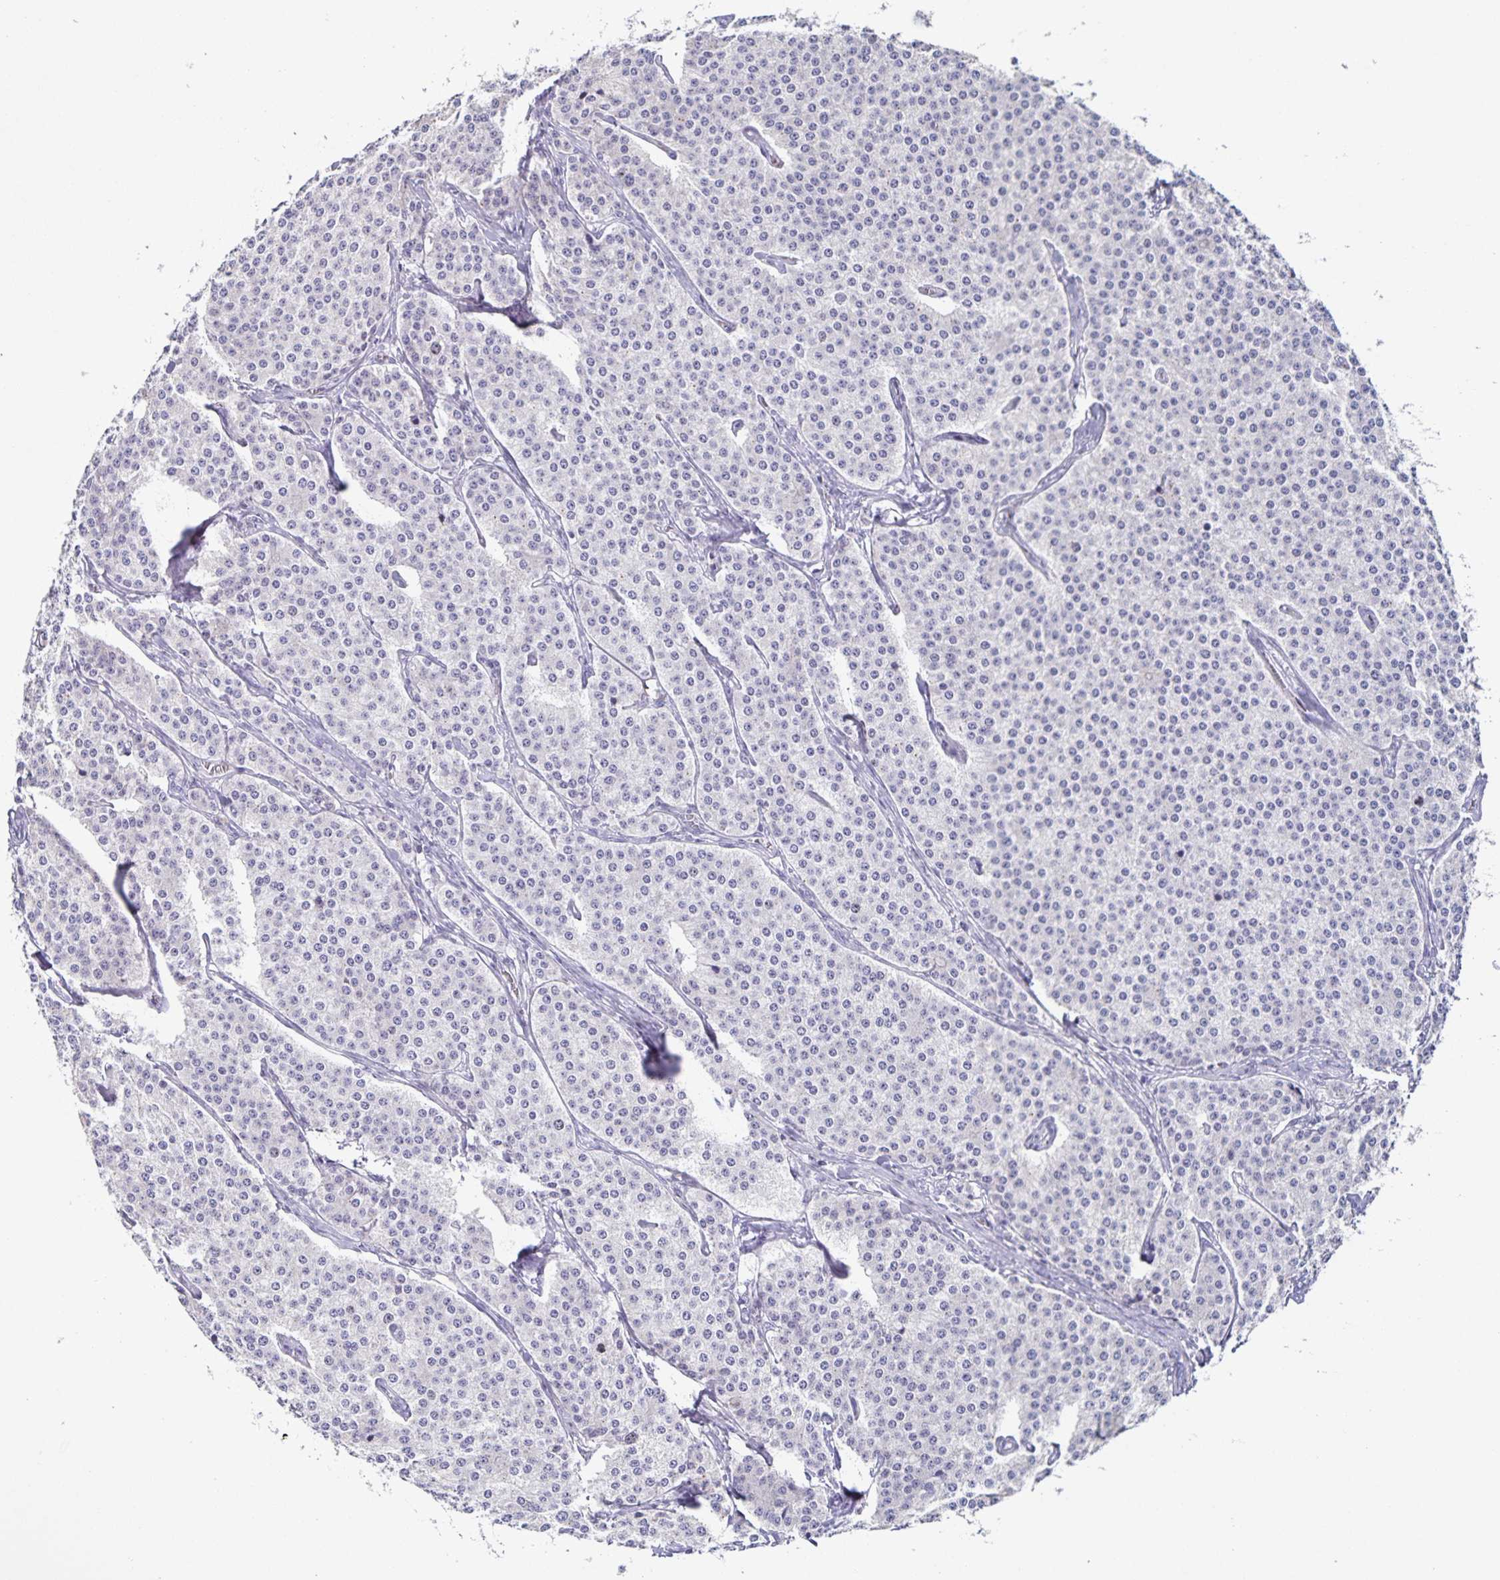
{"staining": {"intensity": "negative", "quantity": "none", "location": "none"}, "tissue": "carcinoid", "cell_type": "Tumor cells", "image_type": "cancer", "snomed": [{"axis": "morphology", "description": "Carcinoid, malignant, NOS"}, {"axis": "topography", "description": "Small intestine"}], "caption": "A histopathology image of carcinoid (malignant) stained for a protein displays no brown staining in tumor cells.", "gene": "CENPH", "patient": {"sex": "female", "age": 64}}